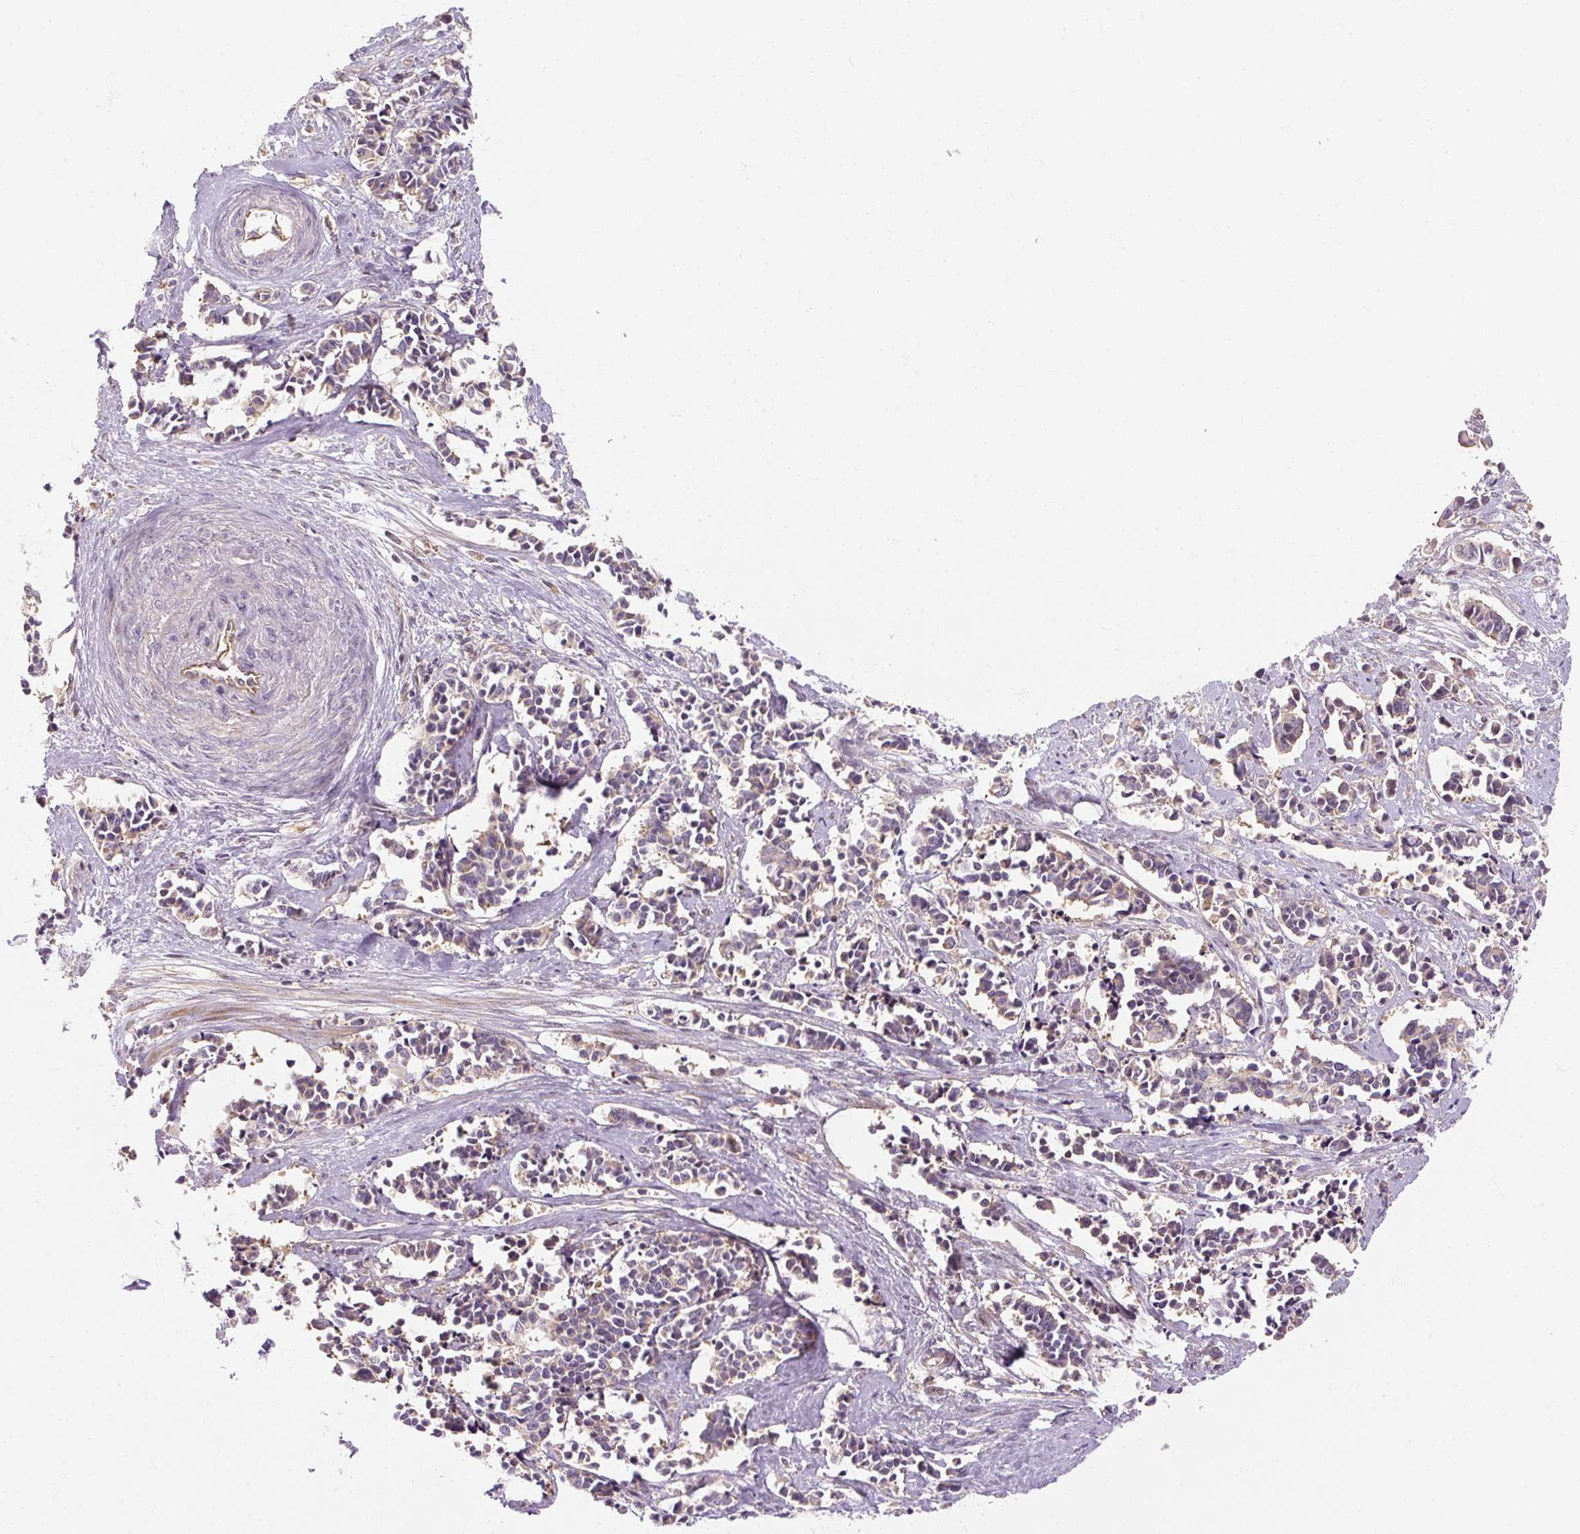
{"staining": {"intensity": "weak", "quantity": "25%-75%", "location": "cytoplasmic/membranous"}, "tissue": "cervical cancer", "cell_type": "Tumor cells", "image_type": "cancer", "snomed": [{"axis": "morphology", "description": "Normal tissue, NOS"}, {"axis": "morphology", "description": "Squamous cell carcinoma, NOS"}, {"axis": "topography", "description": "Cervix"}], "caption": "IHC of squamous cell carcinoma (cervical) demonstrates low levels of weak cytoplasmic/membranous positivity in approximately 25%-75% of tumor cells.", "gene": "RB1CC1", "patient": {"sex": "female", "age": 35}}